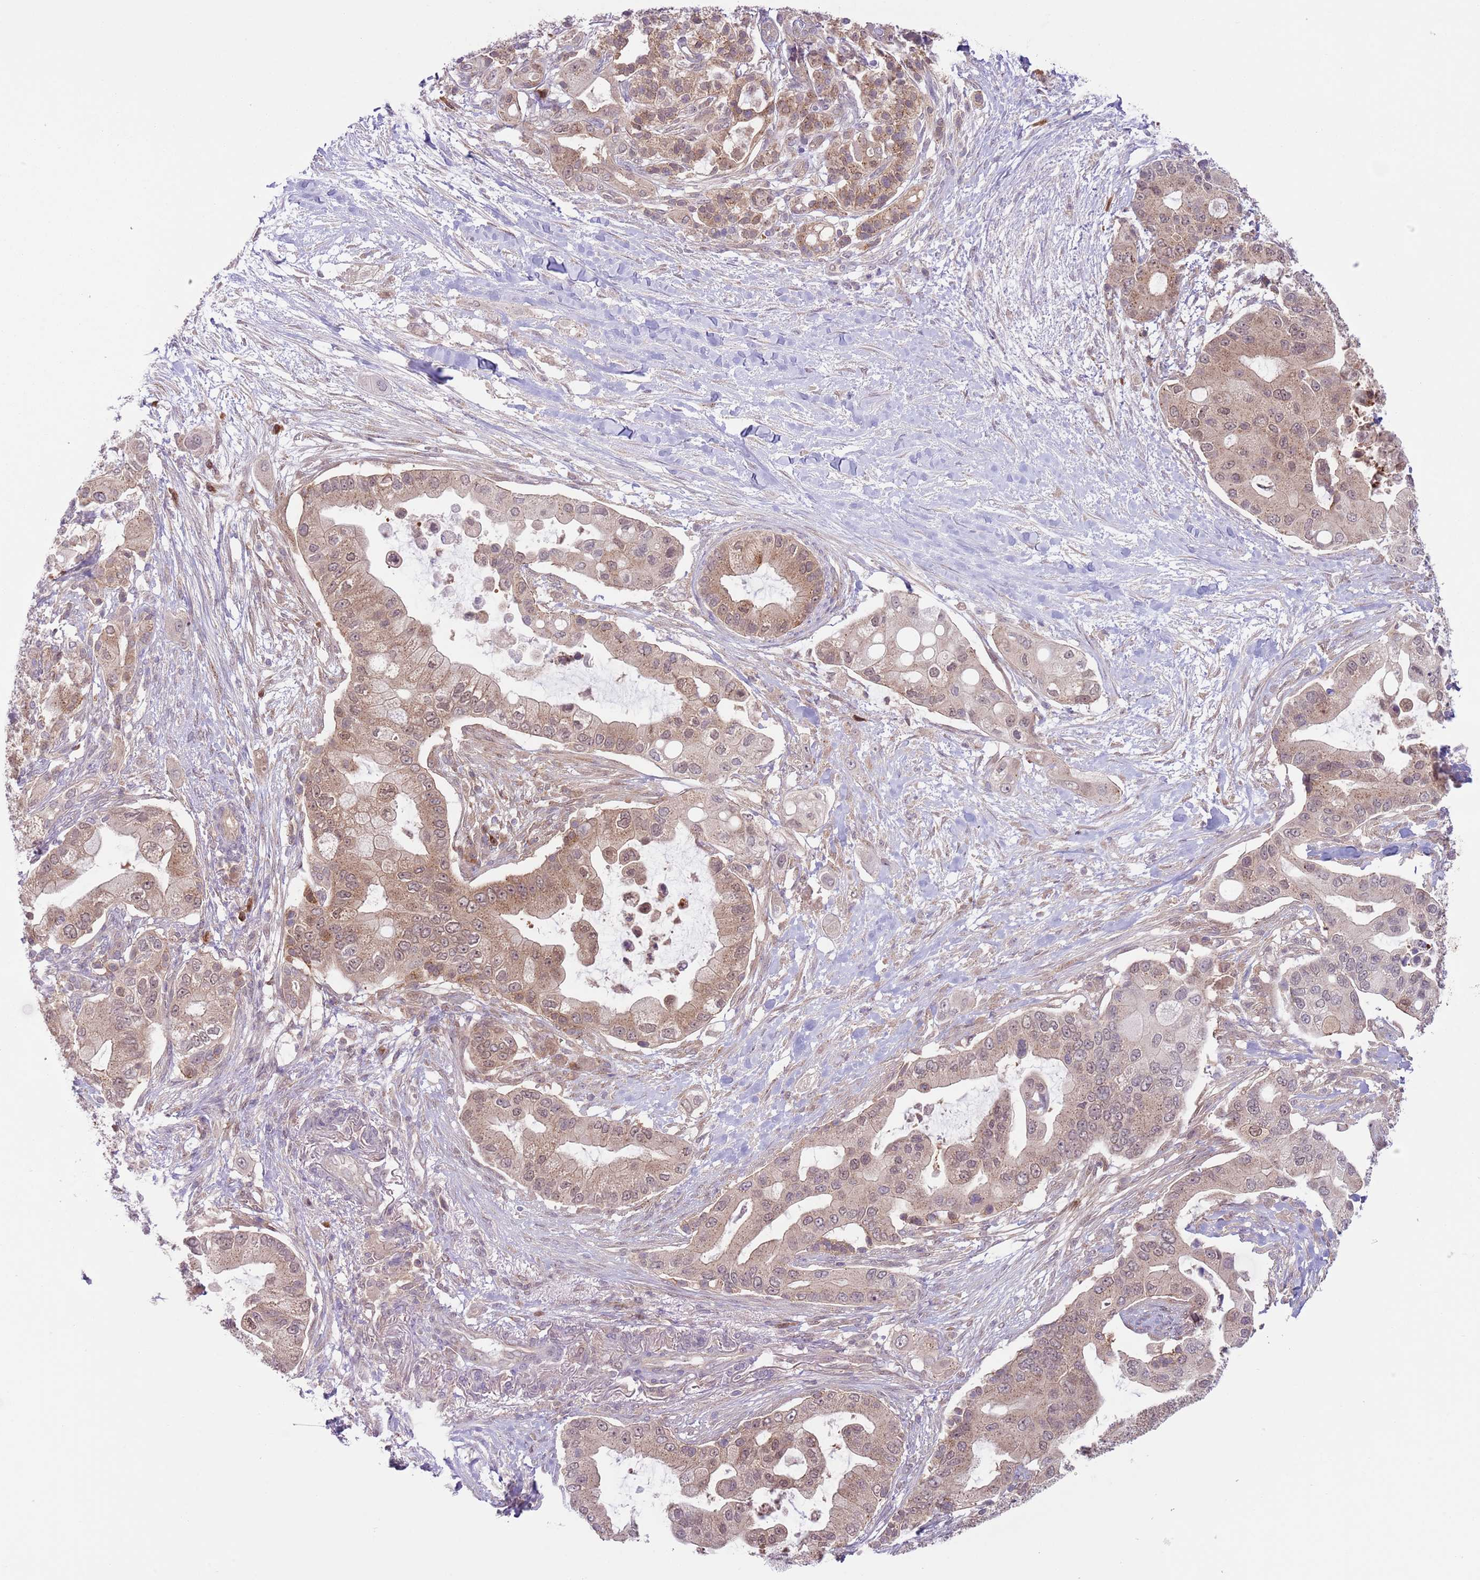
{"staining": {"intensity": "weak", "quantity": "25%-75%", "location": "cytoplasmic/membranous"}, "tissue": "pancreatic cancer", "cell_type": "Tumor cells", "image_type": "cancer", "snomed": [{"axis": "morphology", "description": "Adenocarcinoma, NOS"}, {"axis": "topography", "description": "Pancreas"}], "caption": "Tumor cells show low levels of weak cytoplasmic/membranous expression in about 25%-75% of cells in pancreatic adenocarcinoma.", "gene": "COPE", "patient": {"sex": "male", "age": 57}}